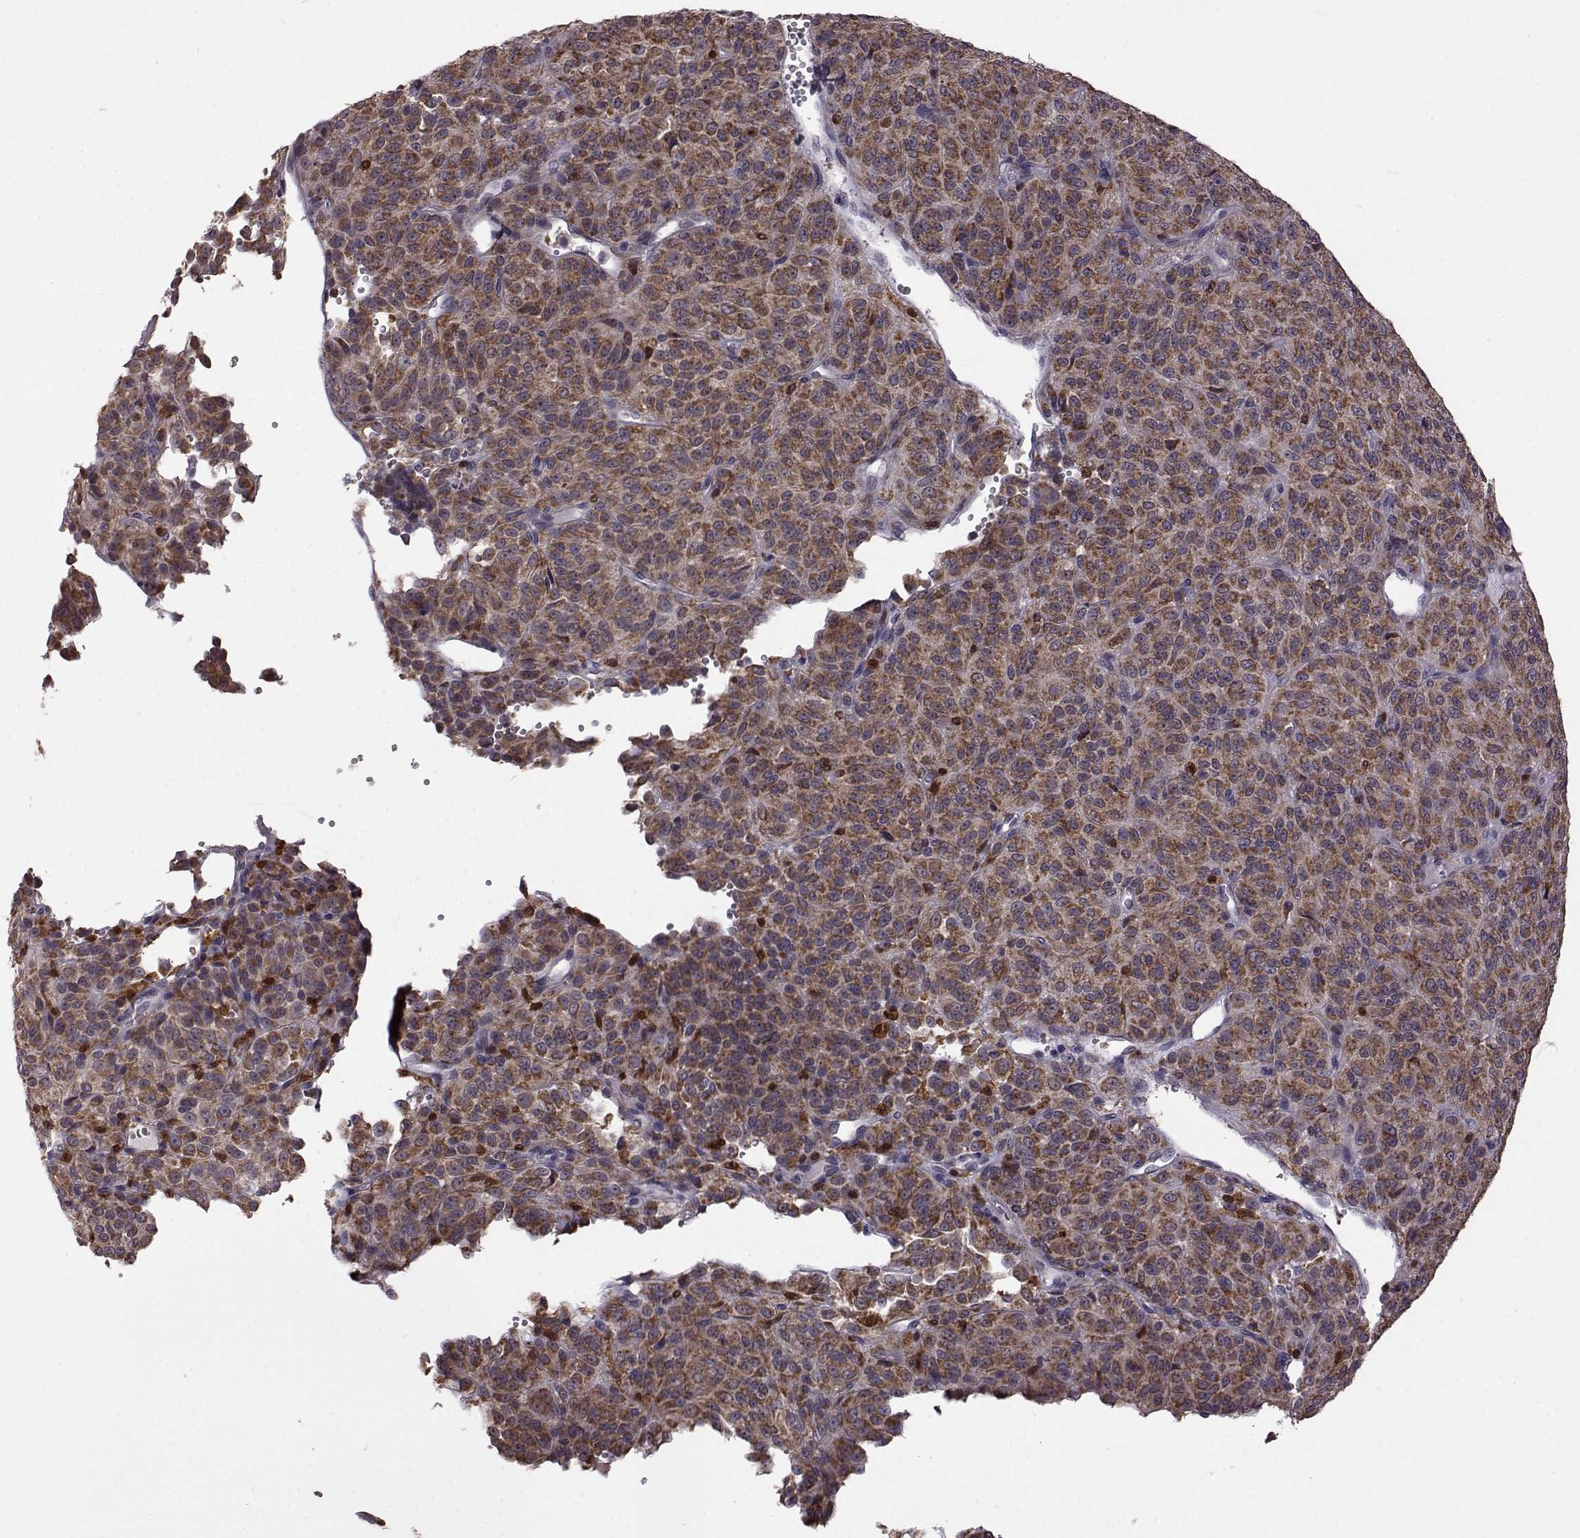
{"staining": {"intensity": "moderate", "quantity": "25%-75%", "location": "cytoplasmic/membranous"}, "tissue": "melanoma", "cell_type": "Tumor cells", "image_type": "cancer", "snomed": [{"axis": "morphology", "description": "Malignant melanoma, Metastatic site"}, {"axis": "topography", "description": "Brain"}], "caption": "Melanoma was stained to show a protein in brown. There is medium levels of moderate cytoplasmic/membranous staining in about 25%-75% of tumor cells. (DAB IHC, brown staining for protein, blue staining for nuclei).", "gene": "DOK2", "patient": {"sex": "female", "age": 56}}